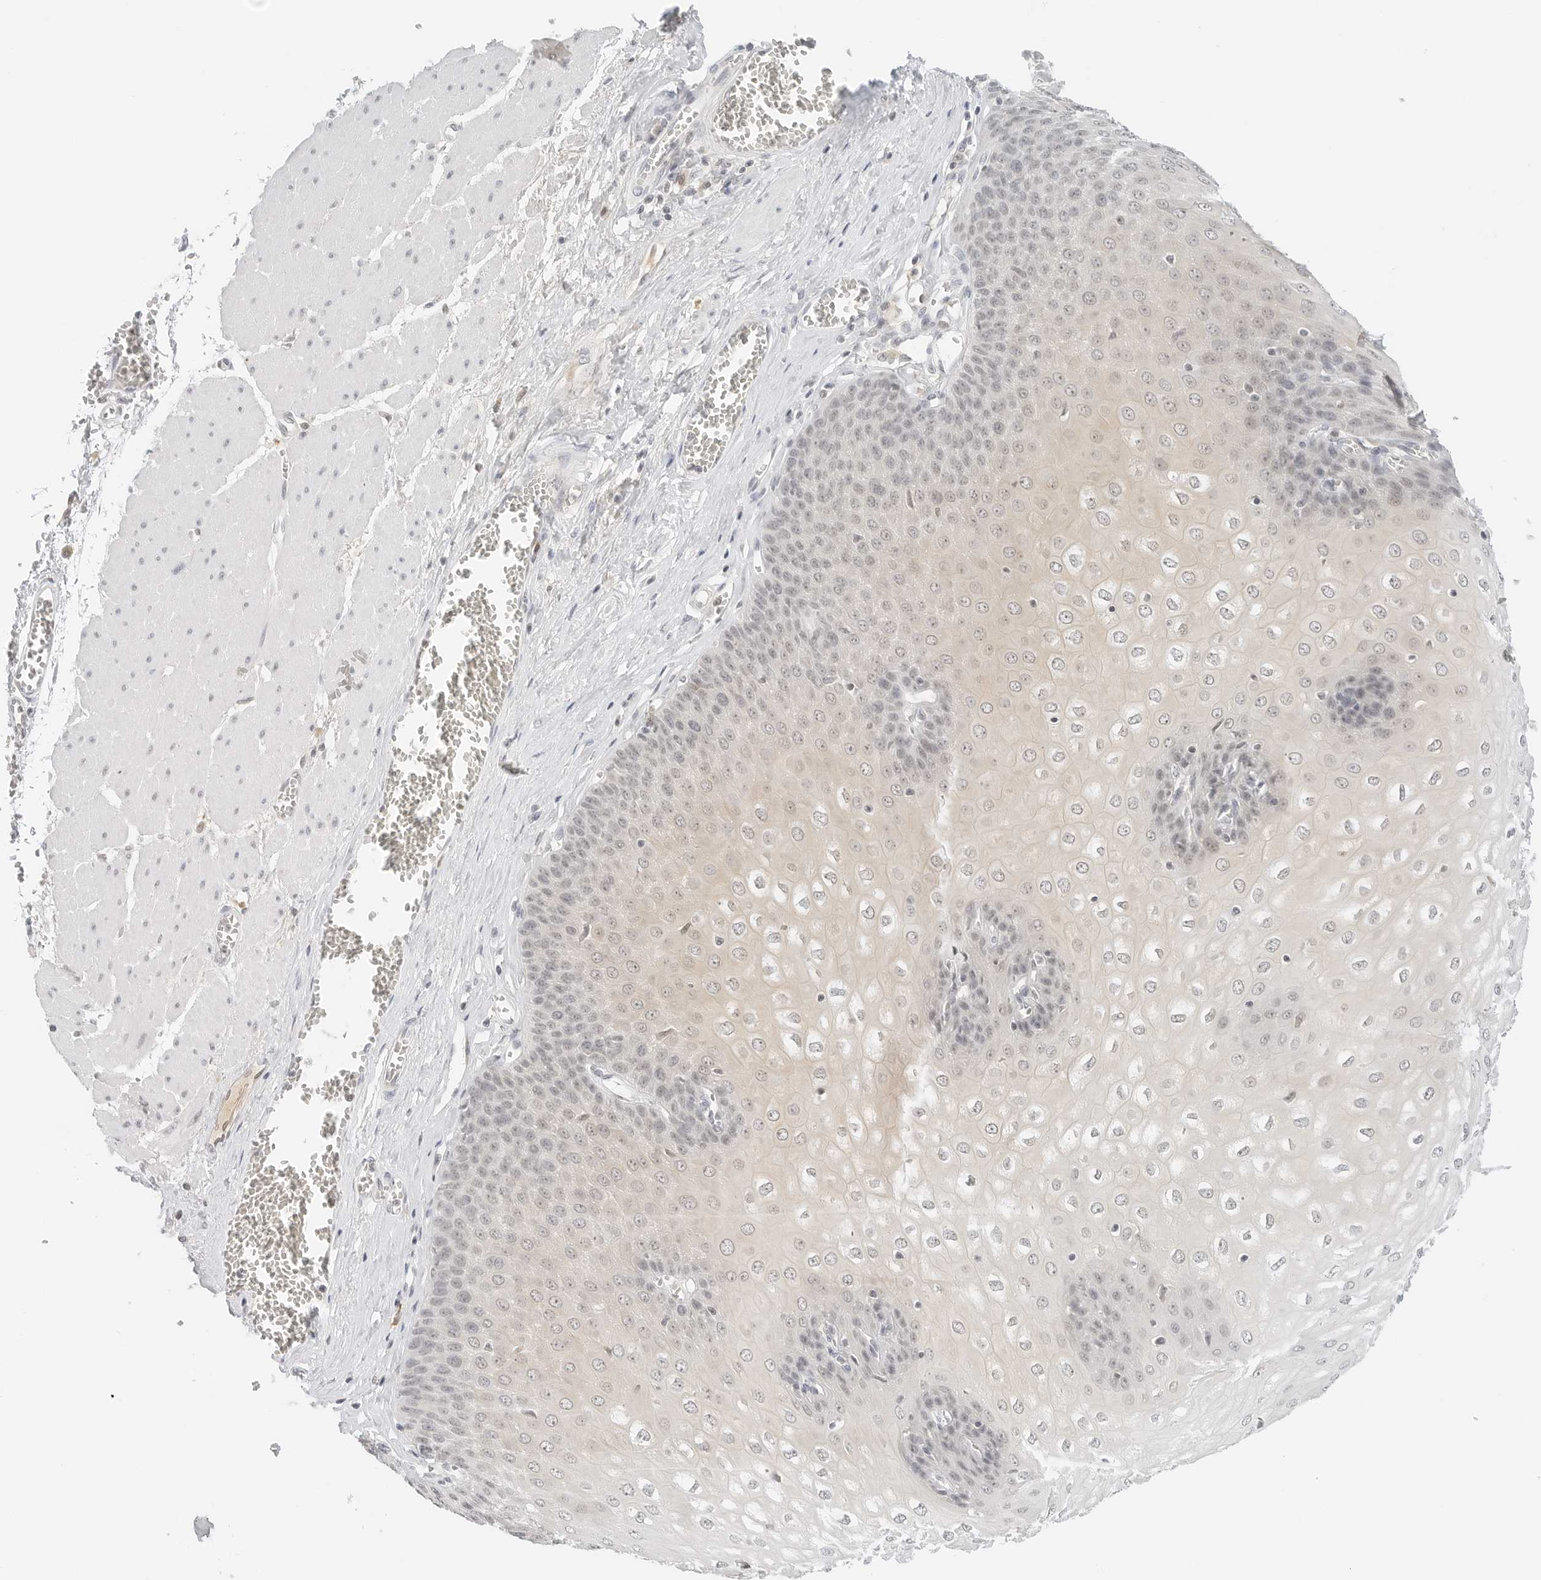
{"staining": {"intensity": "weak", "quantity": "<25%", "location": "cytoplasmic/membranous"}, "tissue": "esophagus", "cell_type": "Squamous epithelial cells", "image_type": "normal", "snomed": [{"axis": "morphology", "description": "Normal tissue, NOS"}, {"axis": "topography", "description": "Esophagus"}], "caption": "Immunohistochemistry (IHC) of benign esophagus demonstrates no positivity in squamous epithelial cells. (Stains: DAB (3,3'-diaminobenzidine) immunohistochemistry (IHC) with hematoxylin counter stain, Microscopy: brightfield microscopy at high magnification).", "gene": "NEO1", "patient": {"sex": "male", "age": 60}}